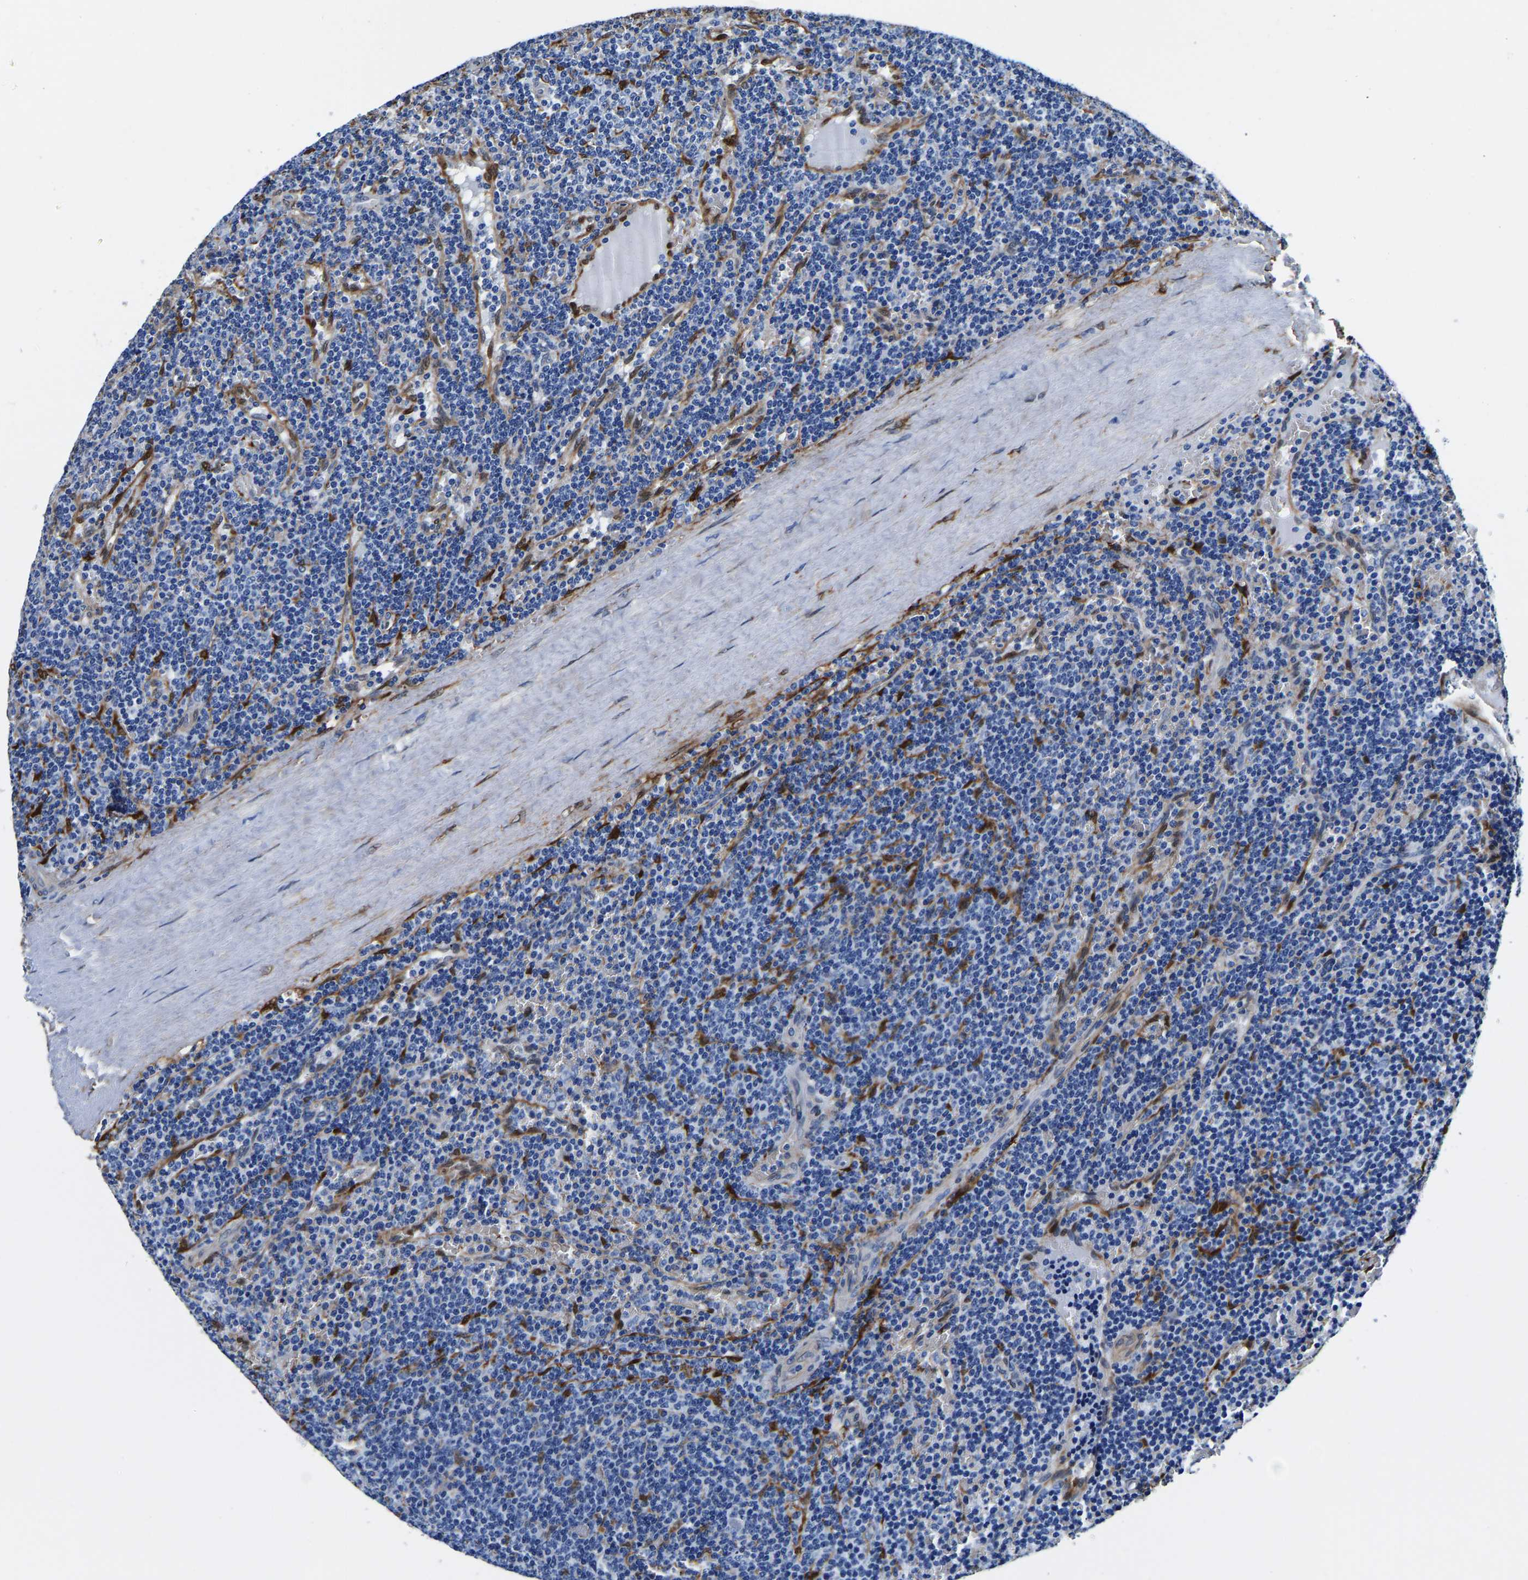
{"staining": {"intensity": "negative", "quantity": "none", "location": "none"}, "tissue": "lymphoma", "cell_type": "Tumor cells", "image_type": "cancer", "snomed": [{"axis": "morphology", "description": "Malignant lymphoma, non-Hodgkin's type, Low grade"}, {"axis": "topography", "description": "Spleen"}], "caption": "DAB (3,3'-diaminobenzidine) immunohistochemical staining of human lymphoma shows no significant expression in tumor cells.", "gene": "S100A13", "patient": {"sex": "female", "age": 50}}